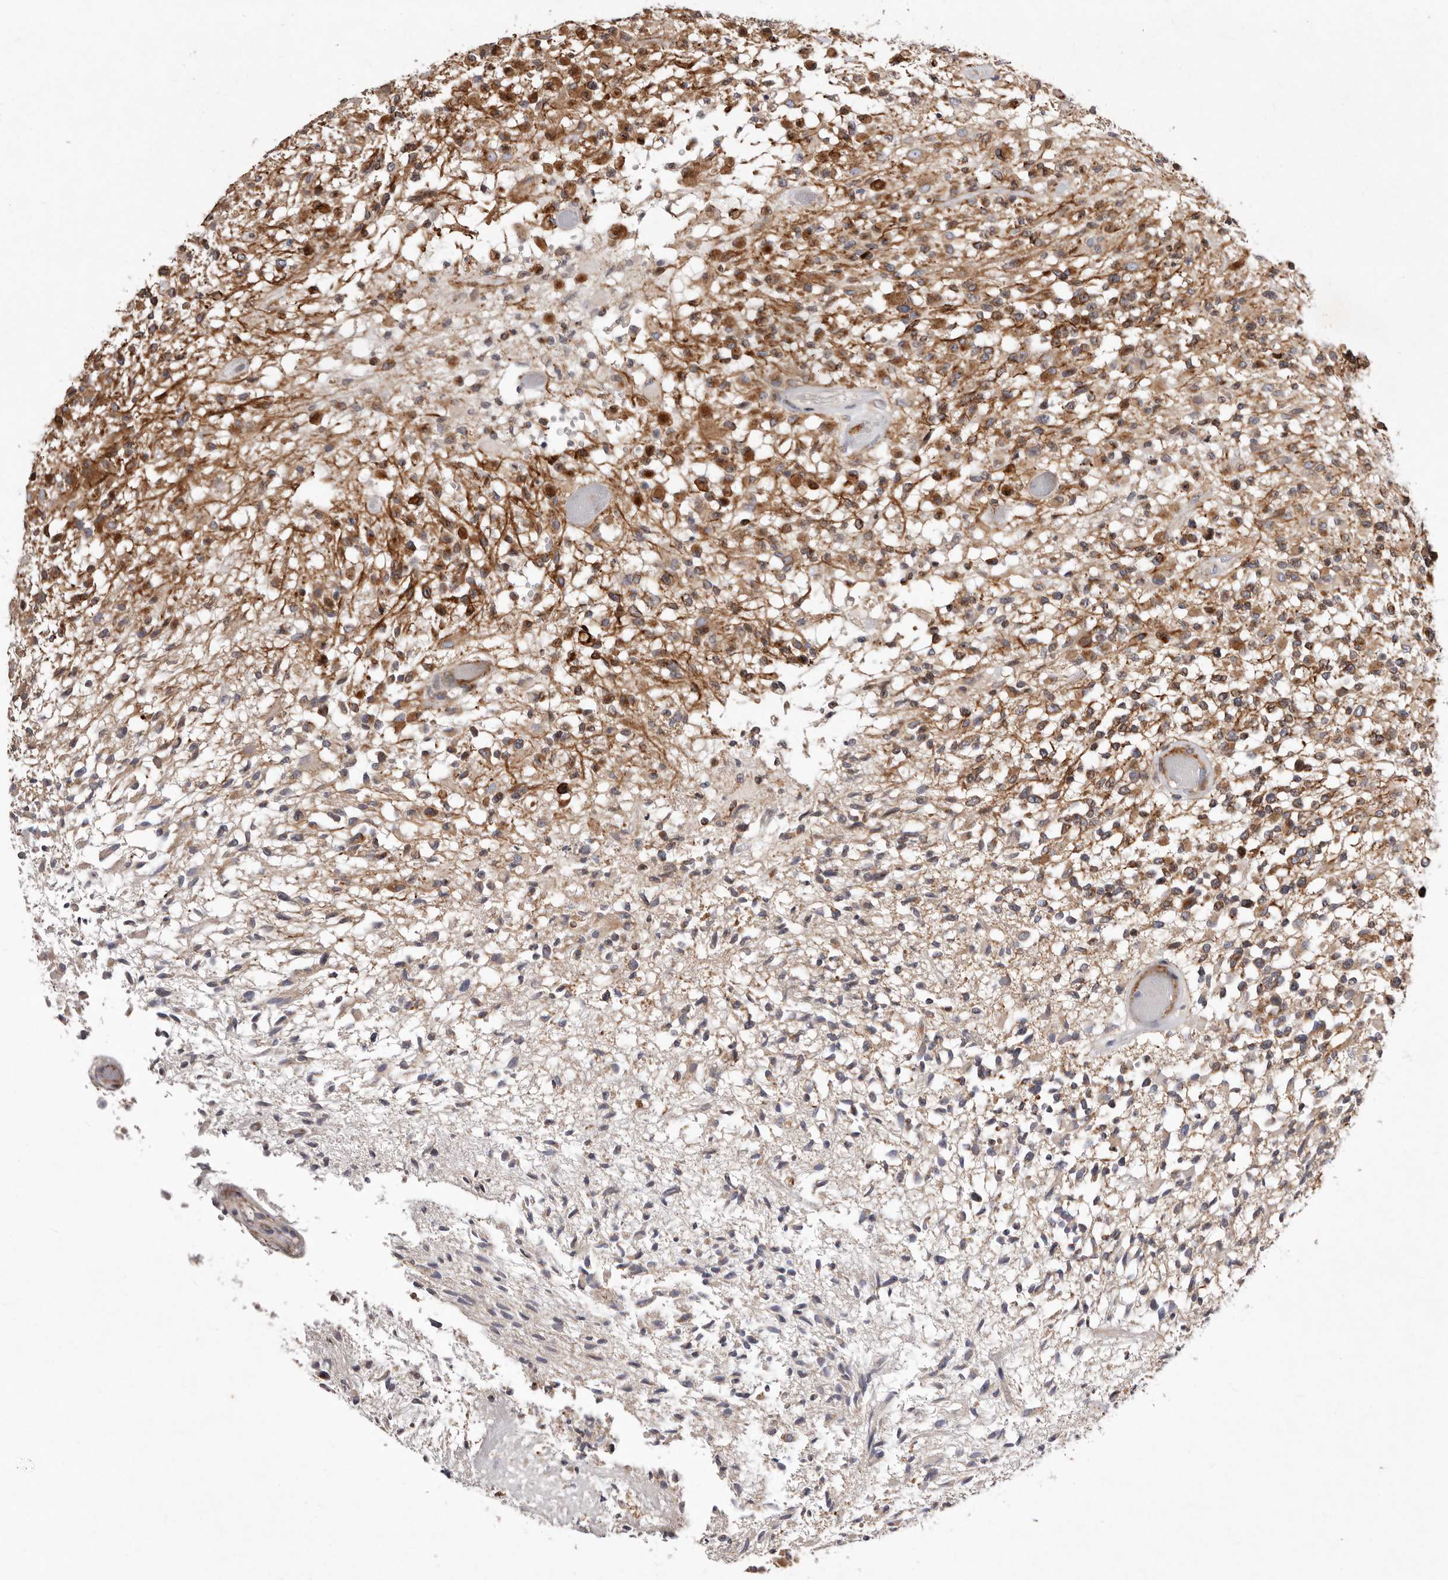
{"staining": {"intensity": "moderate", "quantity": "25%-75%", "location": "cytoplasmic/membranous"}, "tissue": "glioma", "cell_type": "Tumor cells", "image_type": "cancer", "snomed": [{"axis": "morphology", "description": "Glioma, malignant, High grade"}, {"axis": "morphology", "description": "Glioblastoma, NOS"}, {"axis": "topography", "description": "Brain"}], "caption": "Immunohistochemistry micrograph of neoplastic tissue: glioblastoma stained using immunohistochemistry (IHC) demonstrates medium levels of moderate protein expression localized specifically in the cytoplasmic/membranous of tumor cells, appearing as a cytoplasmic/membranous brown color.", "gene": "TIMM17B", "patient": {"sex": "male", "age": 60}}